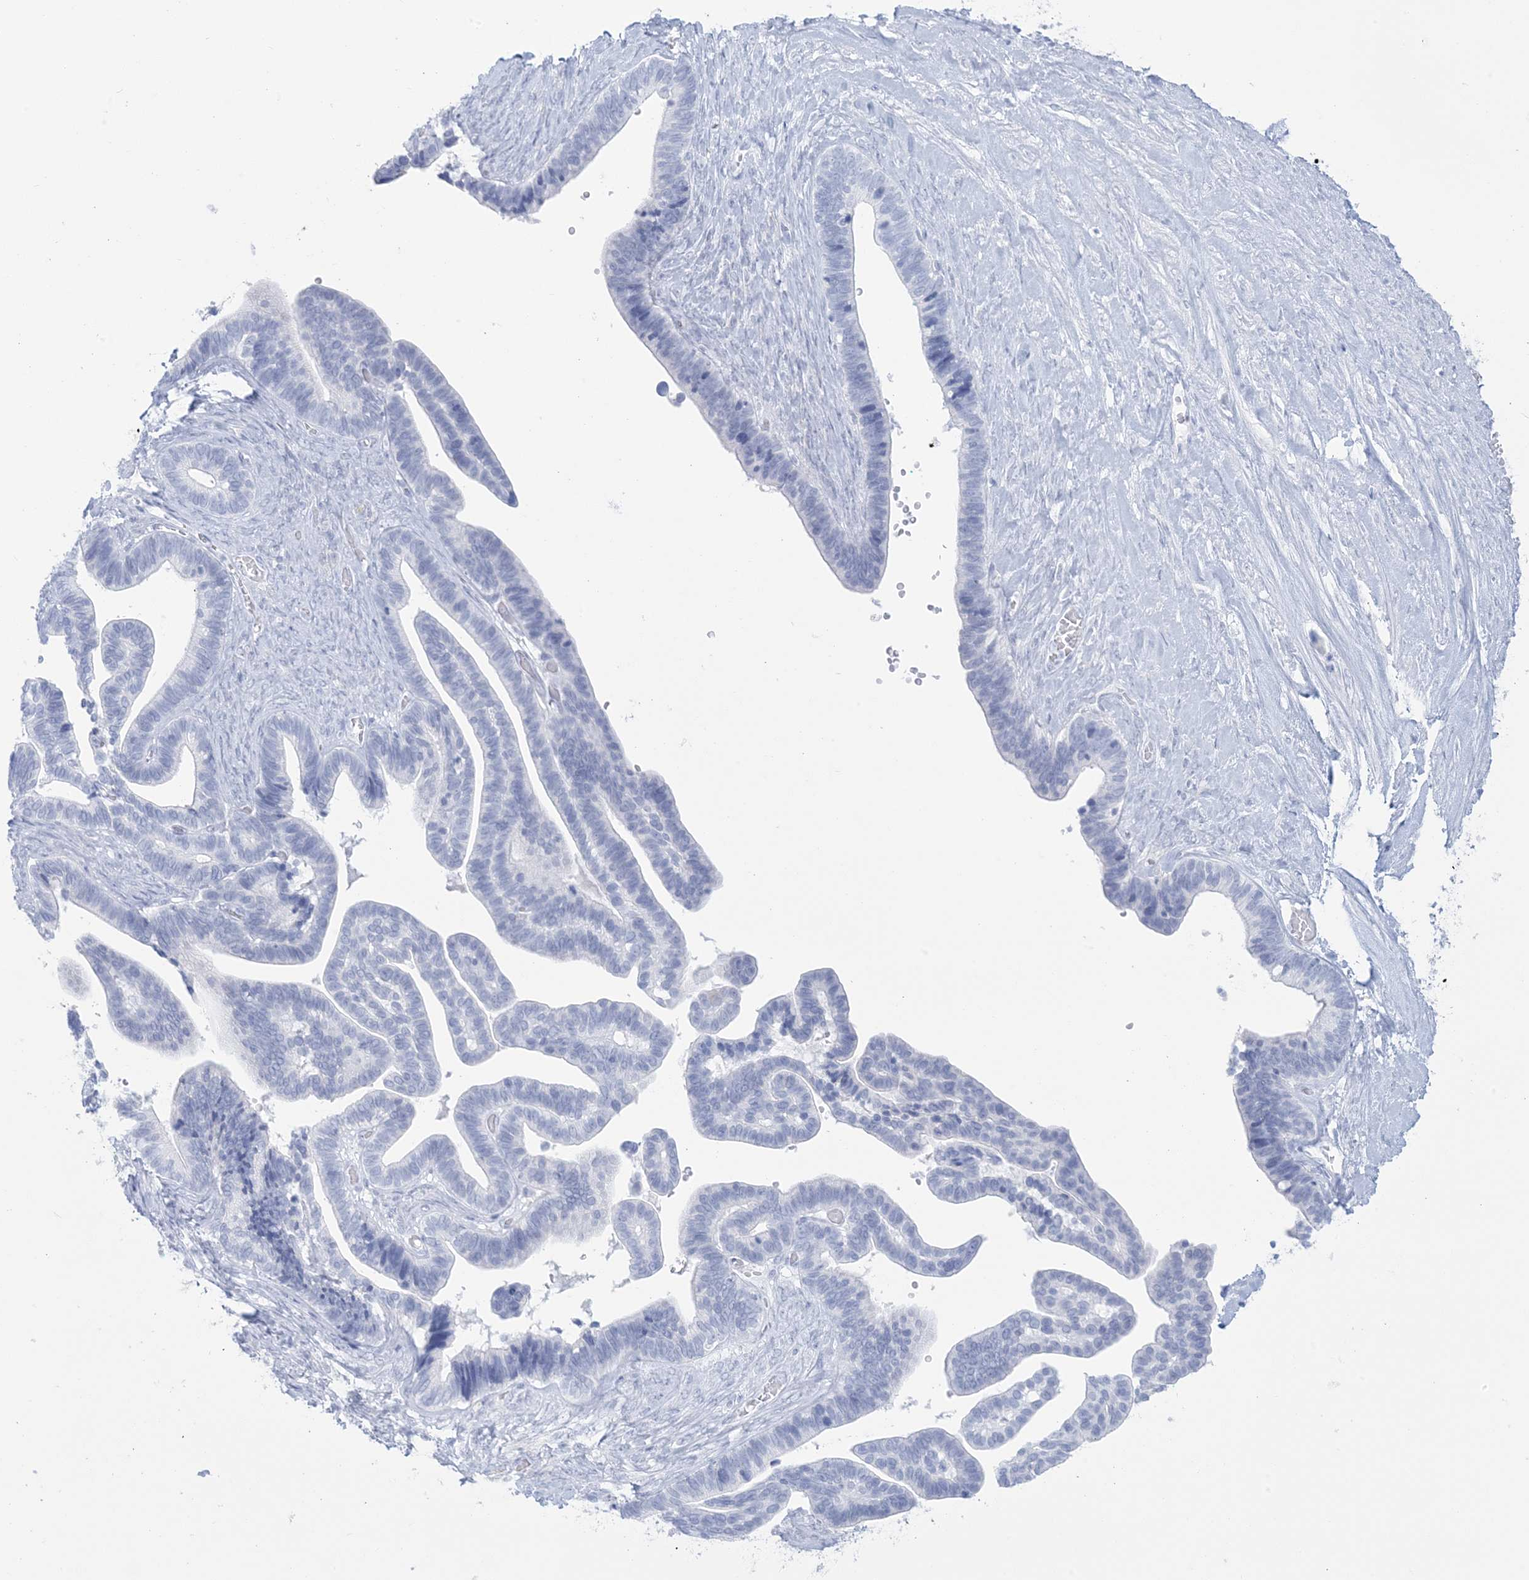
{"staining": {"intensity": "negative", "quantity": "none", "location": "none"}, "tissue": "ovarian cancer", "cell_type": "Tumor cells", "image_type": "cancer", "snomed": [{"axis": "morphology", "description": "Cystadenocarcinoma, serous, NOS"}, {"axis": "topography", "description": "Ovary"}], "caption": "Tumor cells are negative for protein expression in human ovarian cancer (serous cystadenocarcinoma).", "gene": "AGXT", "patient": {"sex": "female", "age": 56}}